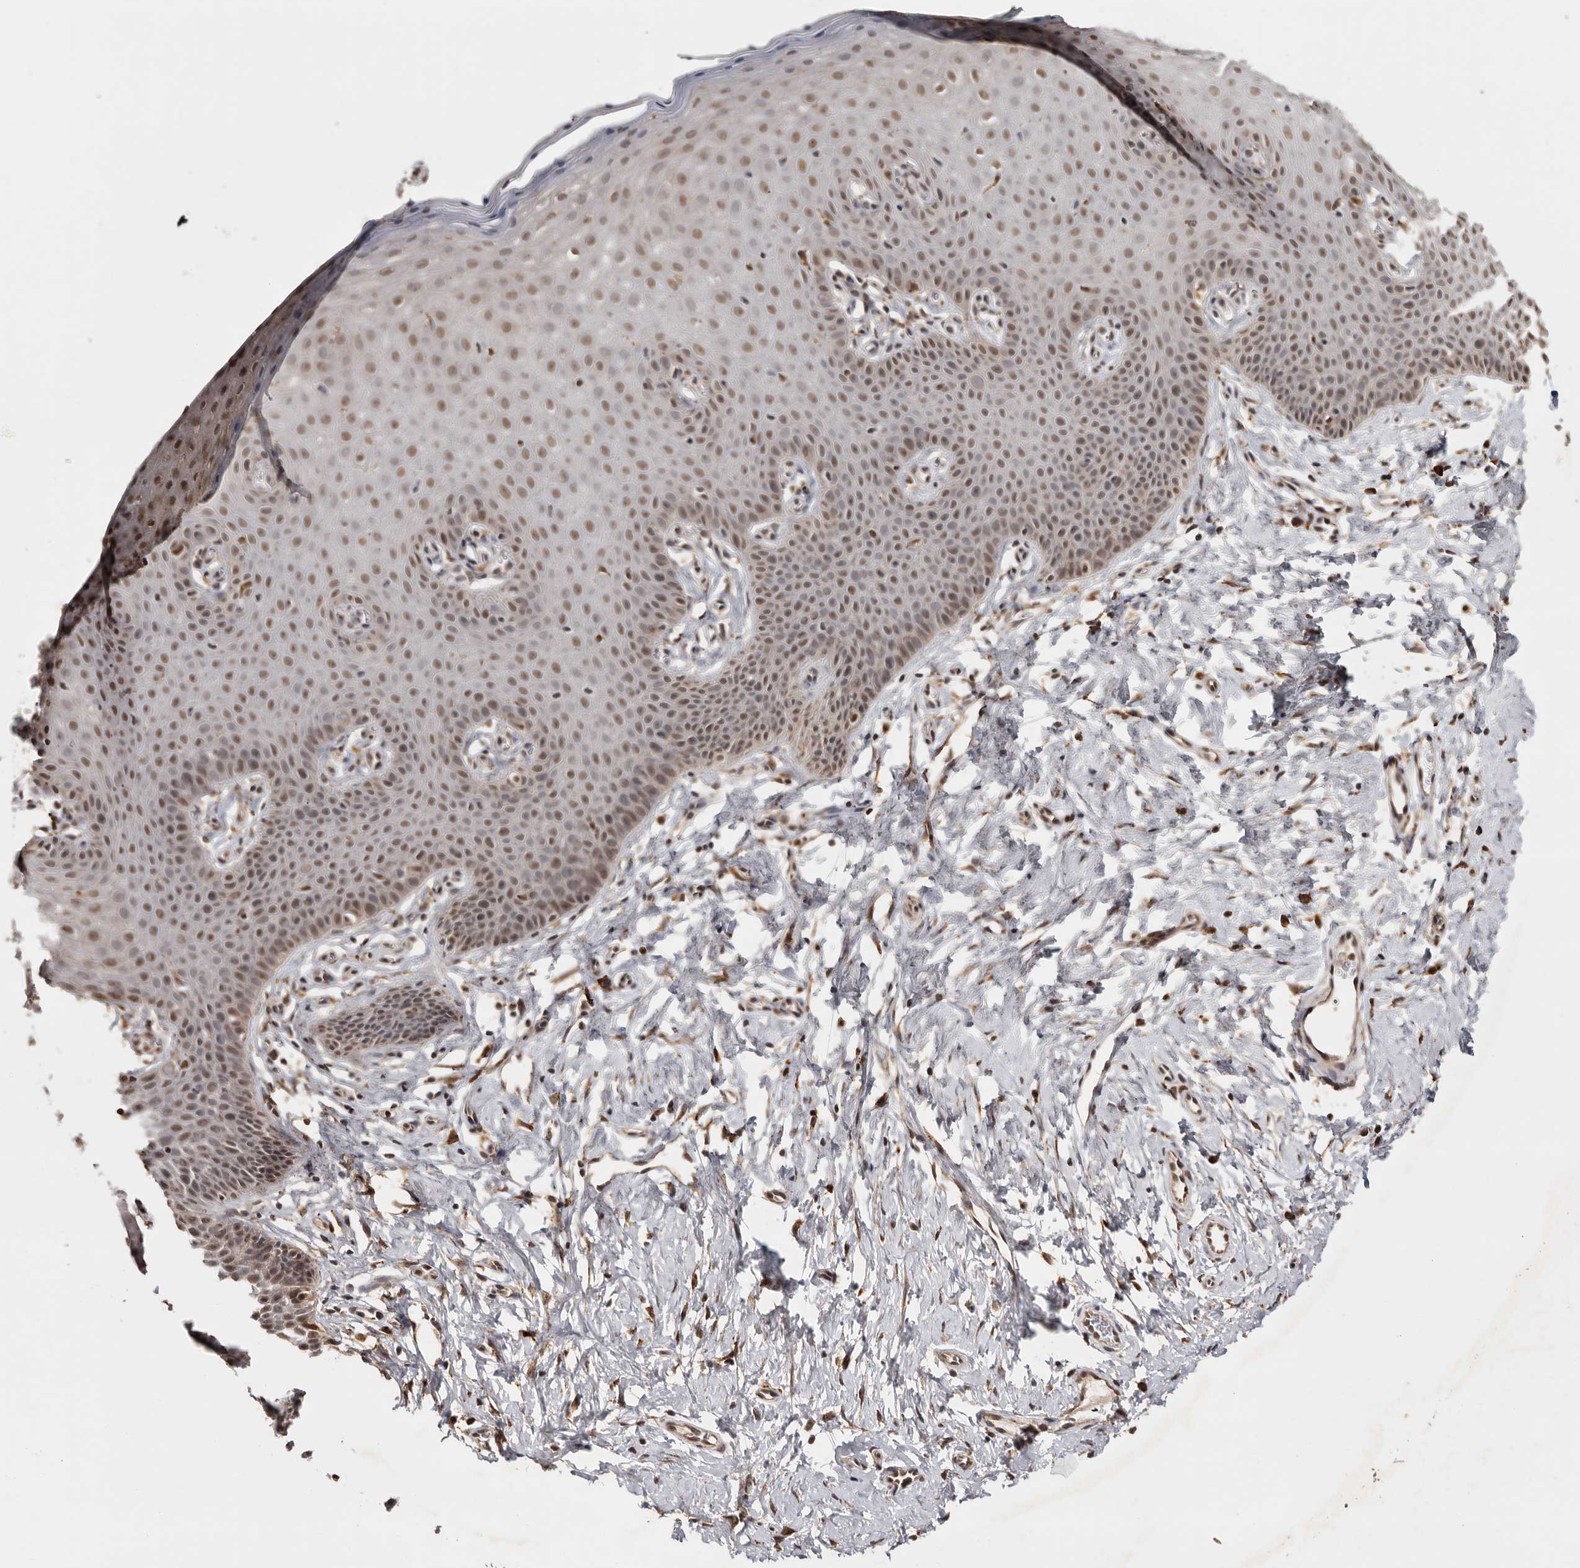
{"staining": {"intensity": "moderate", "quantity": ">75%", "location": "cytoplasmic/membranous,nuclear"}, "tissue": "cervix", "cell_type": "Glandular cells", "image_type": "normal", "snomed": [{"axis": "morphology", "description": "Normal tissue, NOS"}, {"axis": "topography", "description": "Cervix"}], "caption": "A micrograph showing moderate cytoplasmic/membranous,nuclear positivity in about >75% of glandular cells in normal cervix, as visualized by brown immunohistochemical staining.", "gene": "ZNF83", "patient": {"sex": "female", "age": 36}}